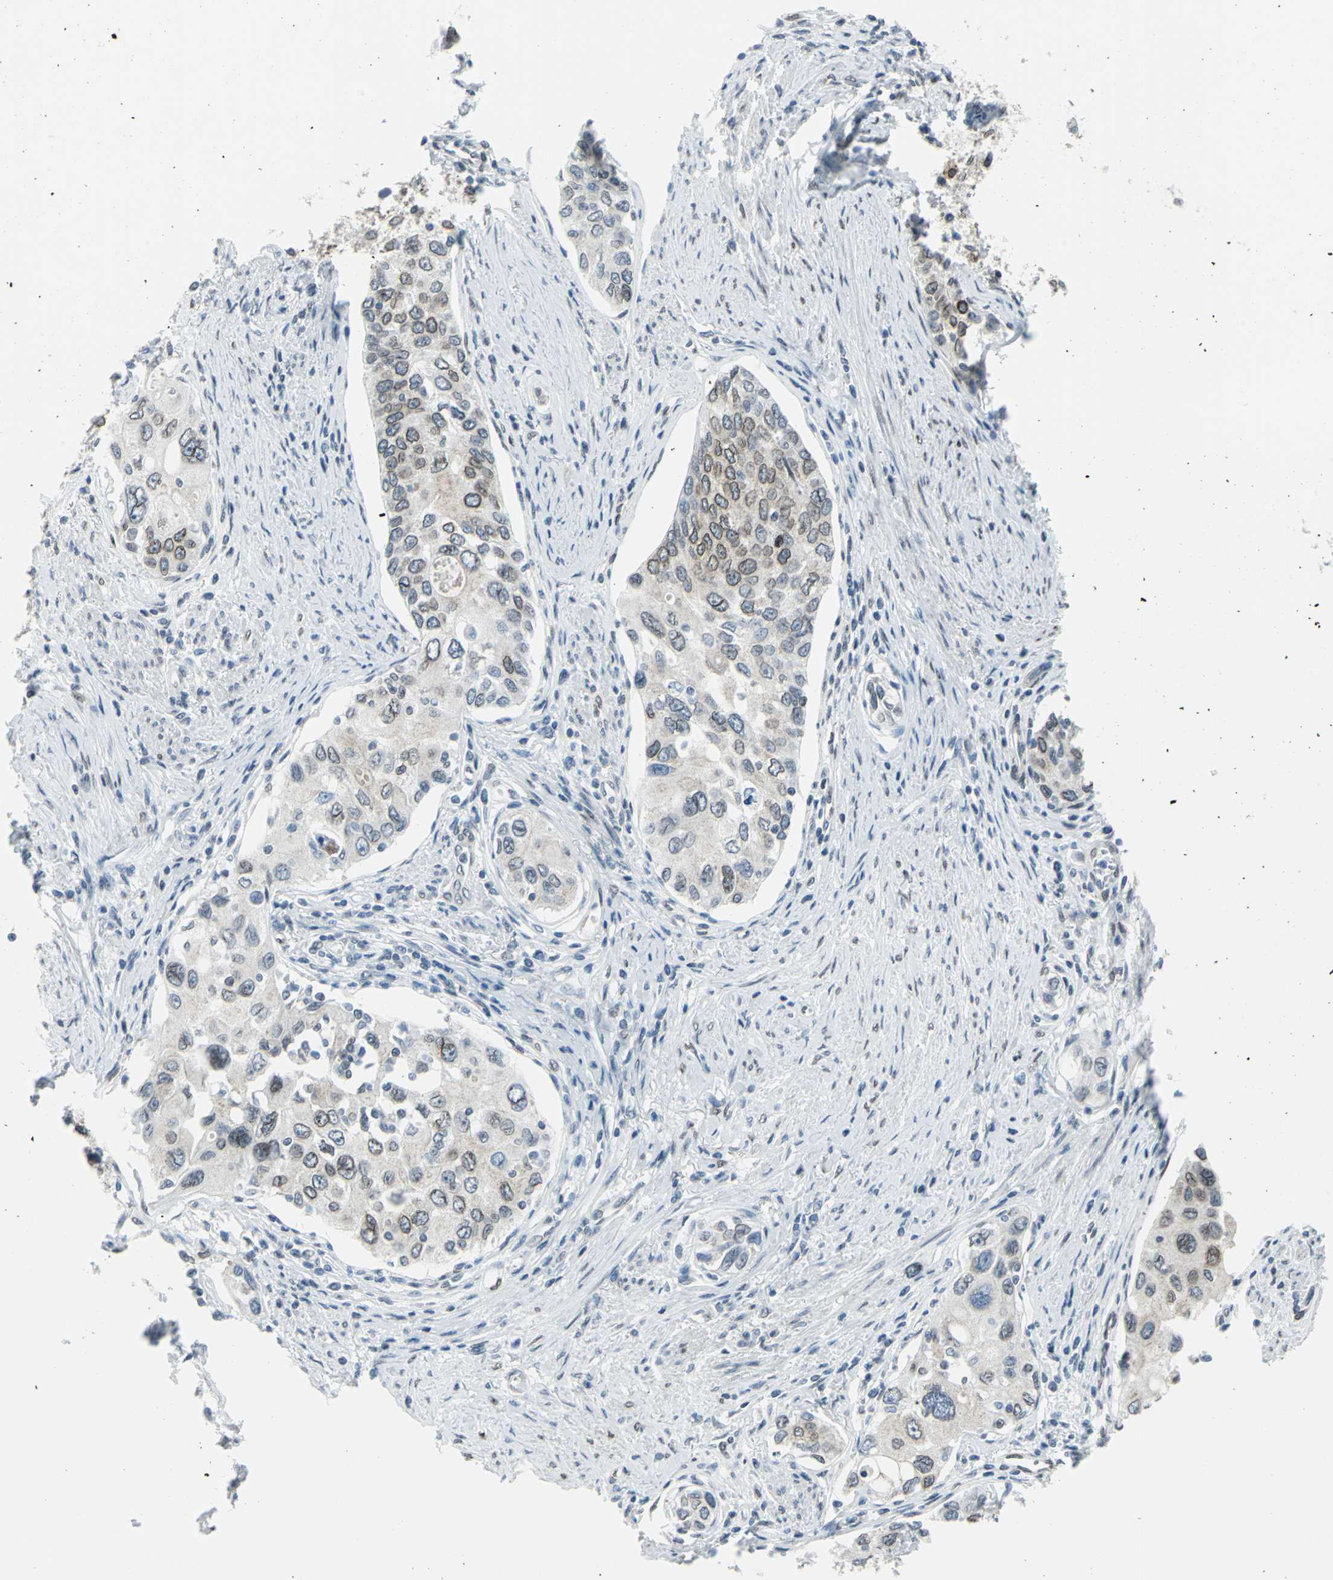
{"staining": {"intensity": "moderate", "quantity": ">75%", "location": "cytoplasmic/membranous,nuclear"}, "tissue": "urothelial cancer", "cell_type": "Tumor cells", "image_type": "cancer", "snomed": [{"axis": "morphology", "description": "Urothelial carcinoma, High grade"}, {"axis": "topography", "description": "Urinary bladder"}], "caption": "IHC (DAB (3,3'-diaminobenzidine)) staining of urothelial cancer reveals moderate cytoplasmic/membranous and nuclear protein expression in approximately >75% of tumor cells. (DAB (3,3'-diaminobenzidine) = brown stain, brightfield microscopy at high magnification).", "gene": "SNUPN", "patient": {"sex": "female", "age": 56}}